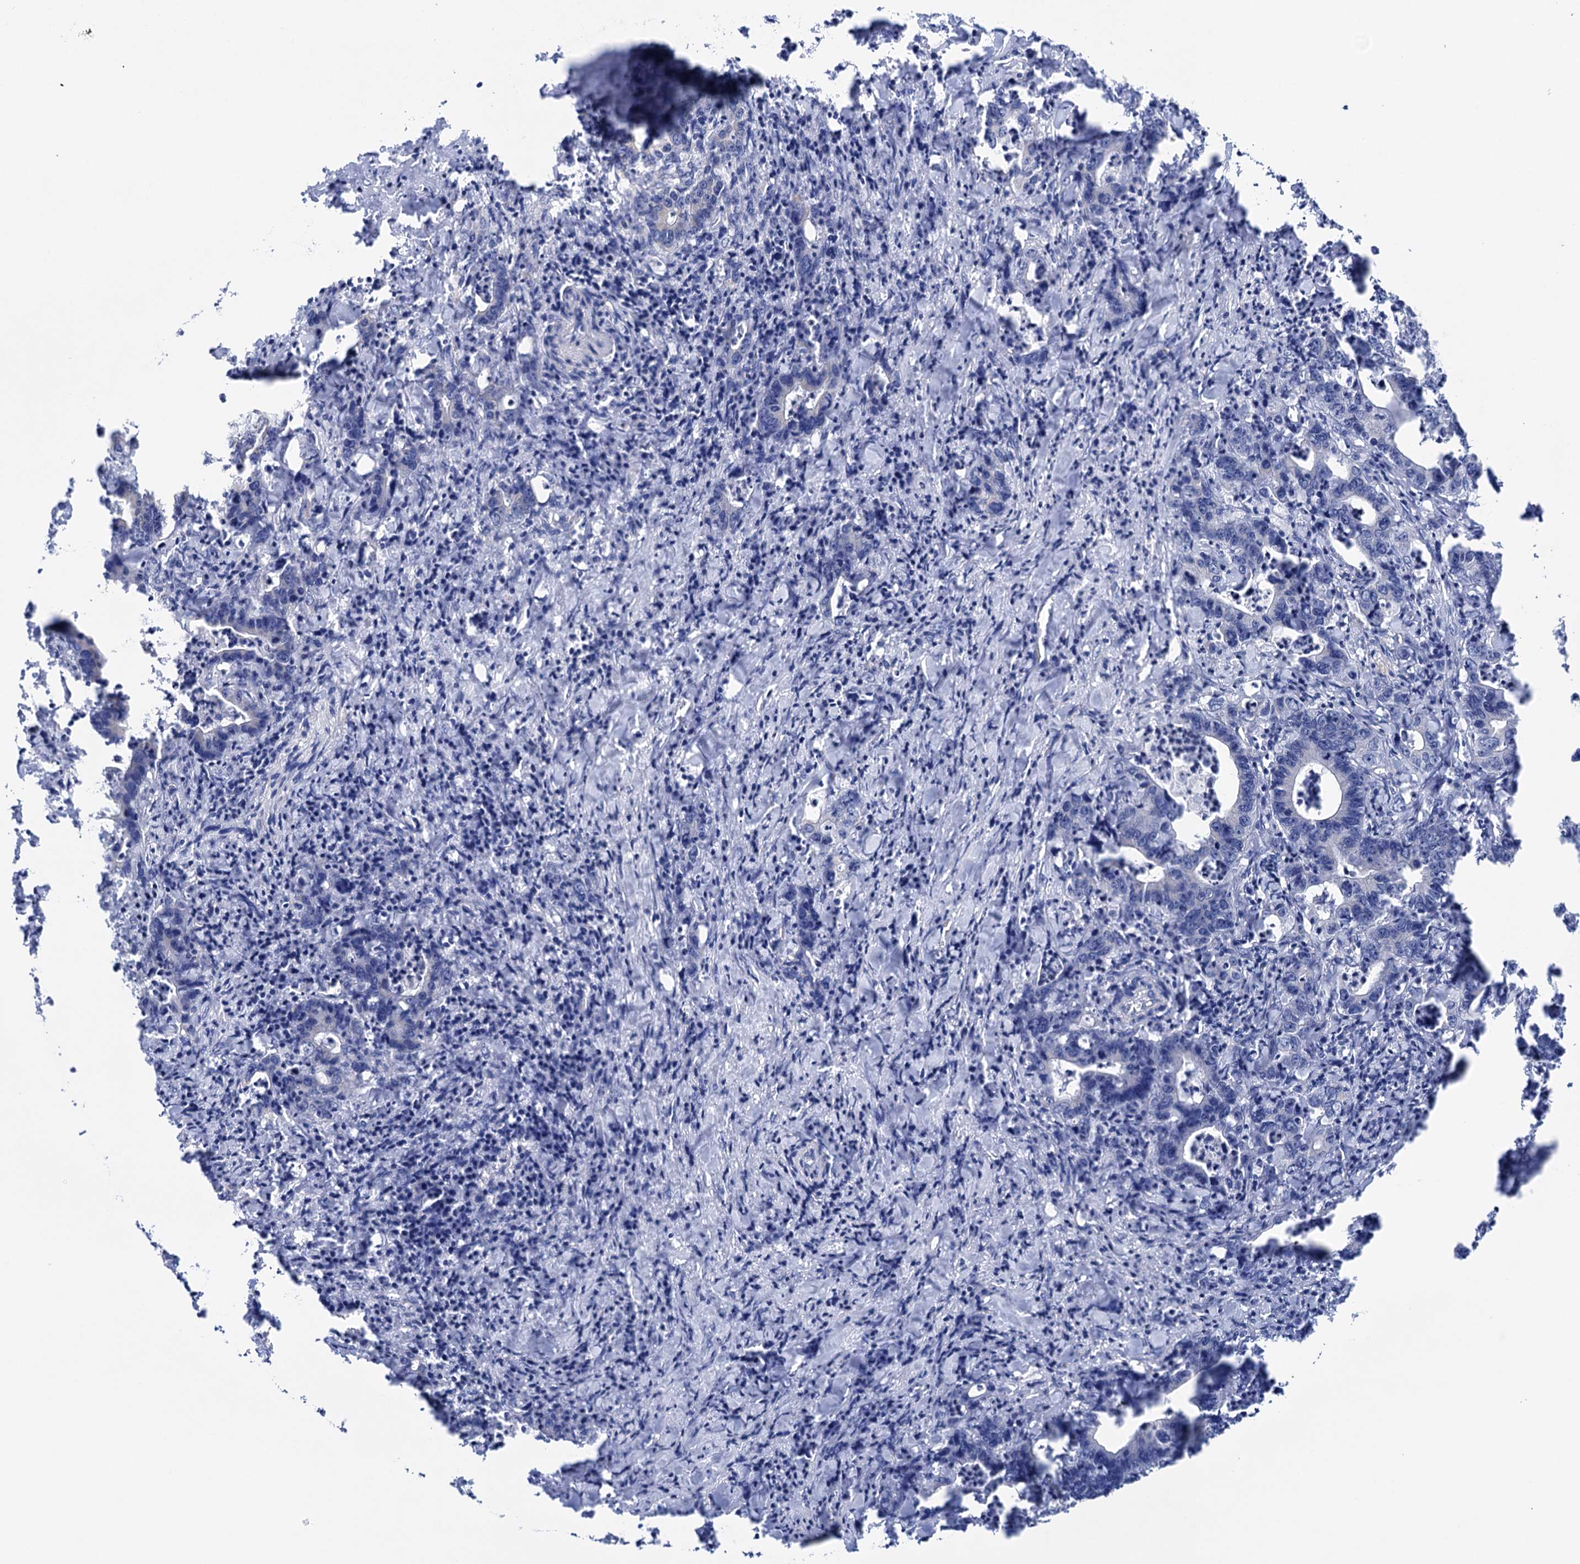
{"staining": {"intensity": "negative", "quantity": "none", "location": "none"}, "tissue": "colorectal cancer", "cell_type": "Tumor cells", "image_type": "cancer", "snomed": [{"axis": "morphology", "description": "Adenocarcinoma, NOS"}, {"axis": "topography", "description": "Colon"}], "caption": "There is no significant expression in tumor cells of colorectal adenocarcinoma. Nuclei are stained in blue.", "gene": "SUCLA2", "patient": {"sex": "female", "age": 75}}